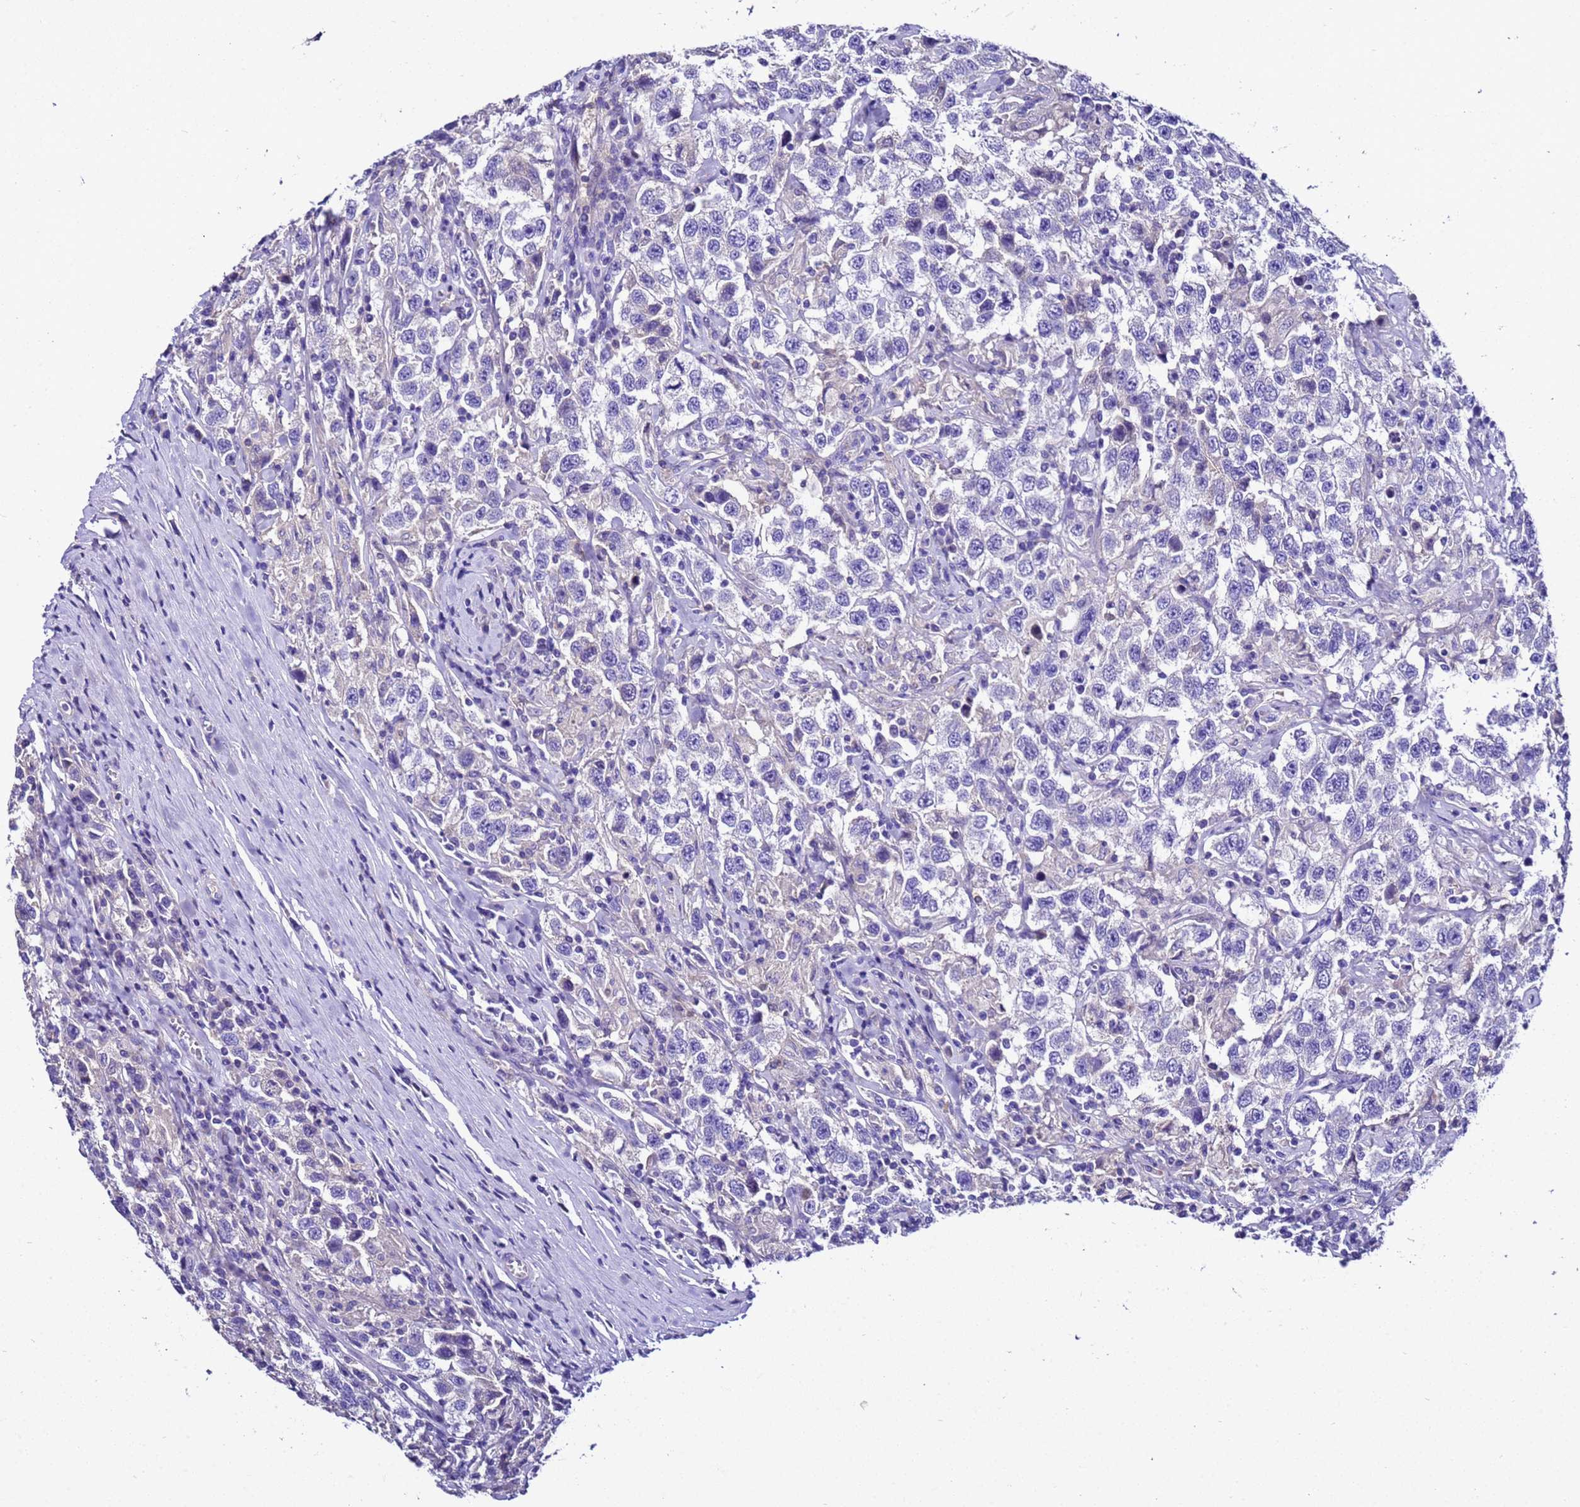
{"staining": {"intensity": "negative", "quantity": "none", "location": "none"}, "tissue": "testis cancer", "cell_type": "Tumor cells", "image_type": "cancer", "snomed": [{"axis": "morphology", "description": "Seminoma, NOS"}, {"axis": "topography", "description": "Testis"}], "caption": "Testis cancer (seminoma) was stained to show a protein in brown. There is no significant positivity in tumor cells.", "gene": "UGT2A1", "patient": {"sex": "male", "age": 41}}